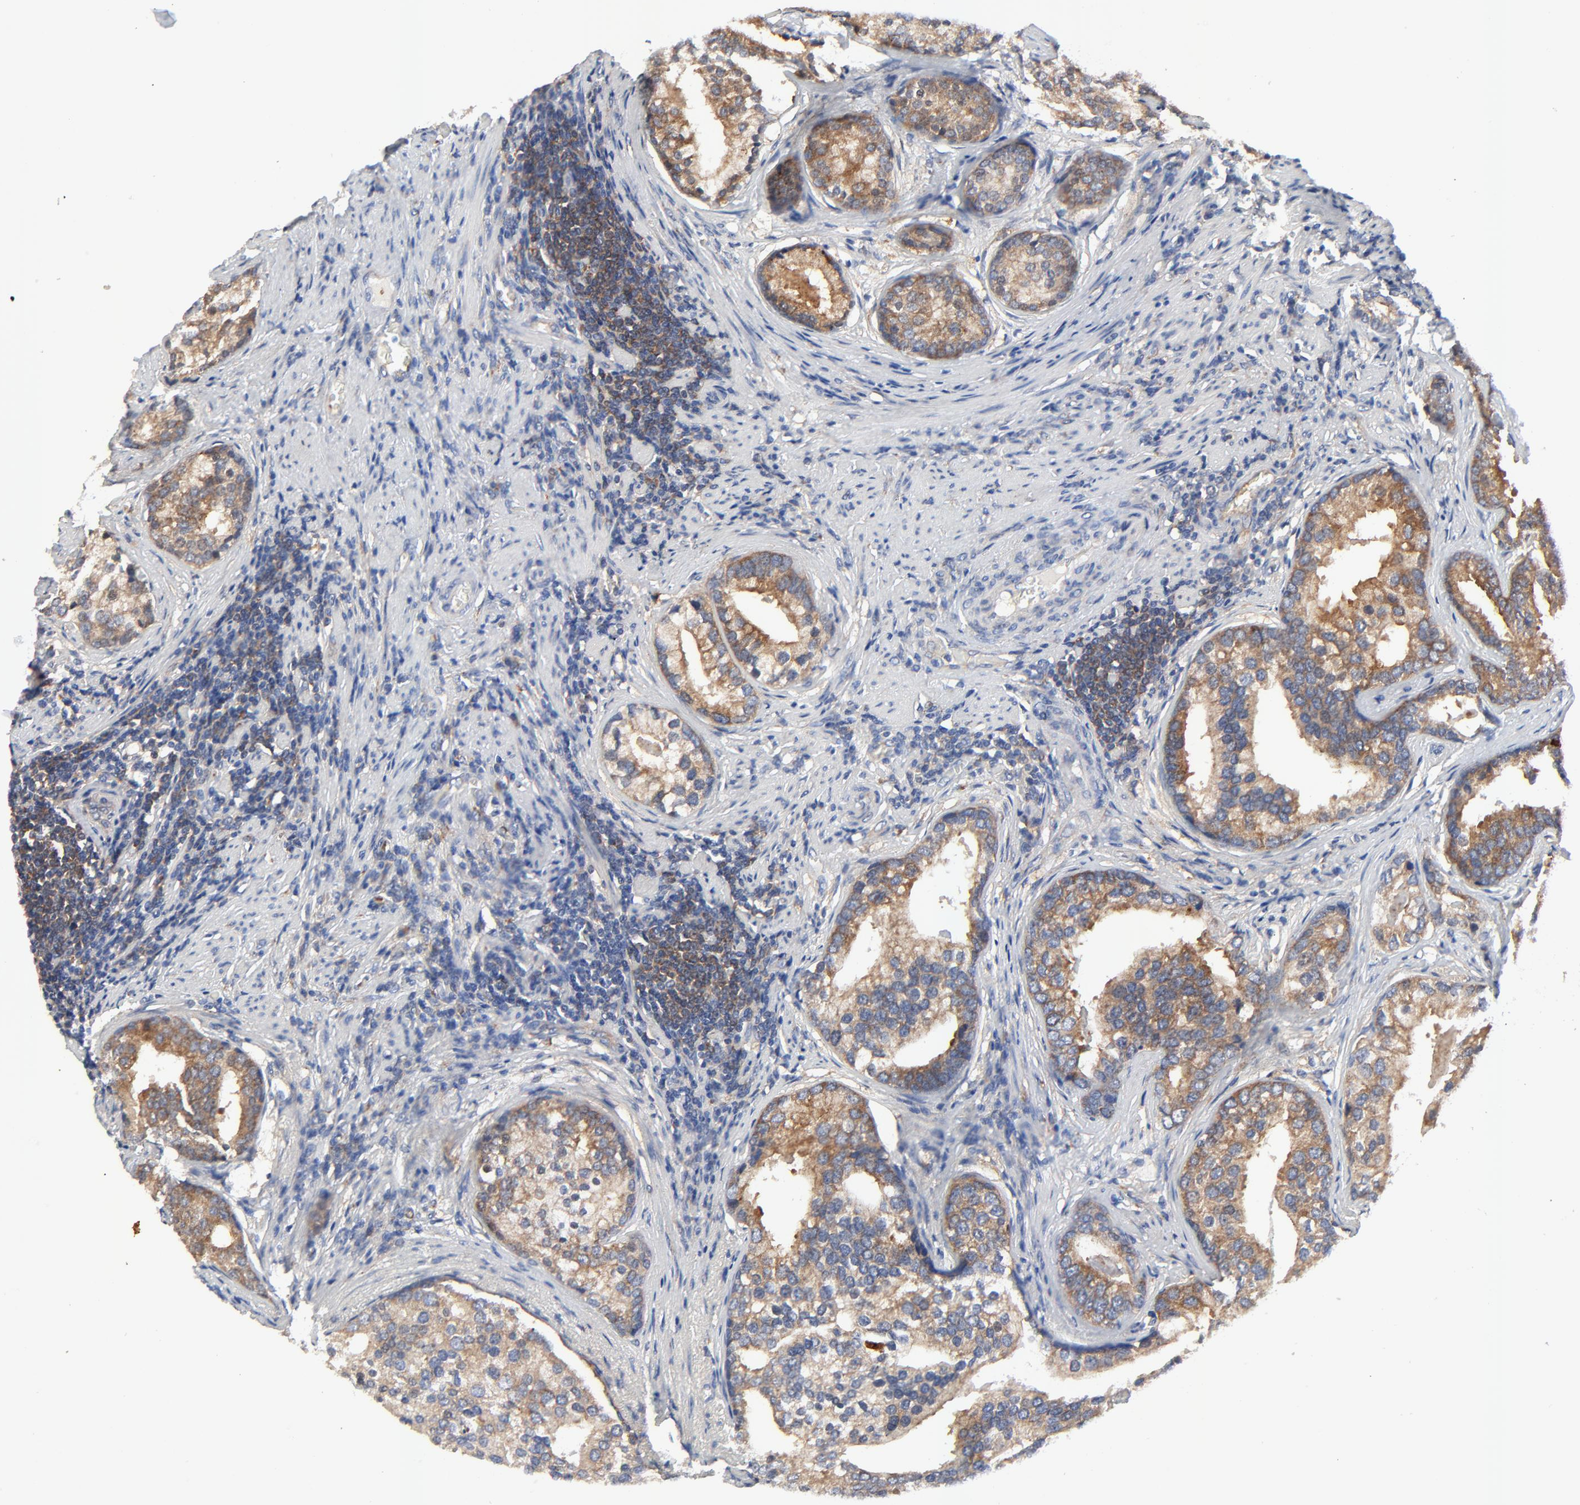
{"staining": {"intensity": "moderate", "quantity": ">75%", "location": "cytoplasmic/membranous"}, "tissue": "prostate cancer", "cell_type": "Tumor cells", "image_type": "cancer", "snomed": [{"axis": "morphology", "description": "Adenocarcinoma, Low grade"}, {"axis": "topography", "description": "Prostate"}], "caption": "This image displays immunohistochemistry staining of prostate cancer, with medium moderate cytoplasmic/membranous staining in about >75% of tumor cells.", "gene": "VAV2", "patient": {"sex": "male", "age": 71}}